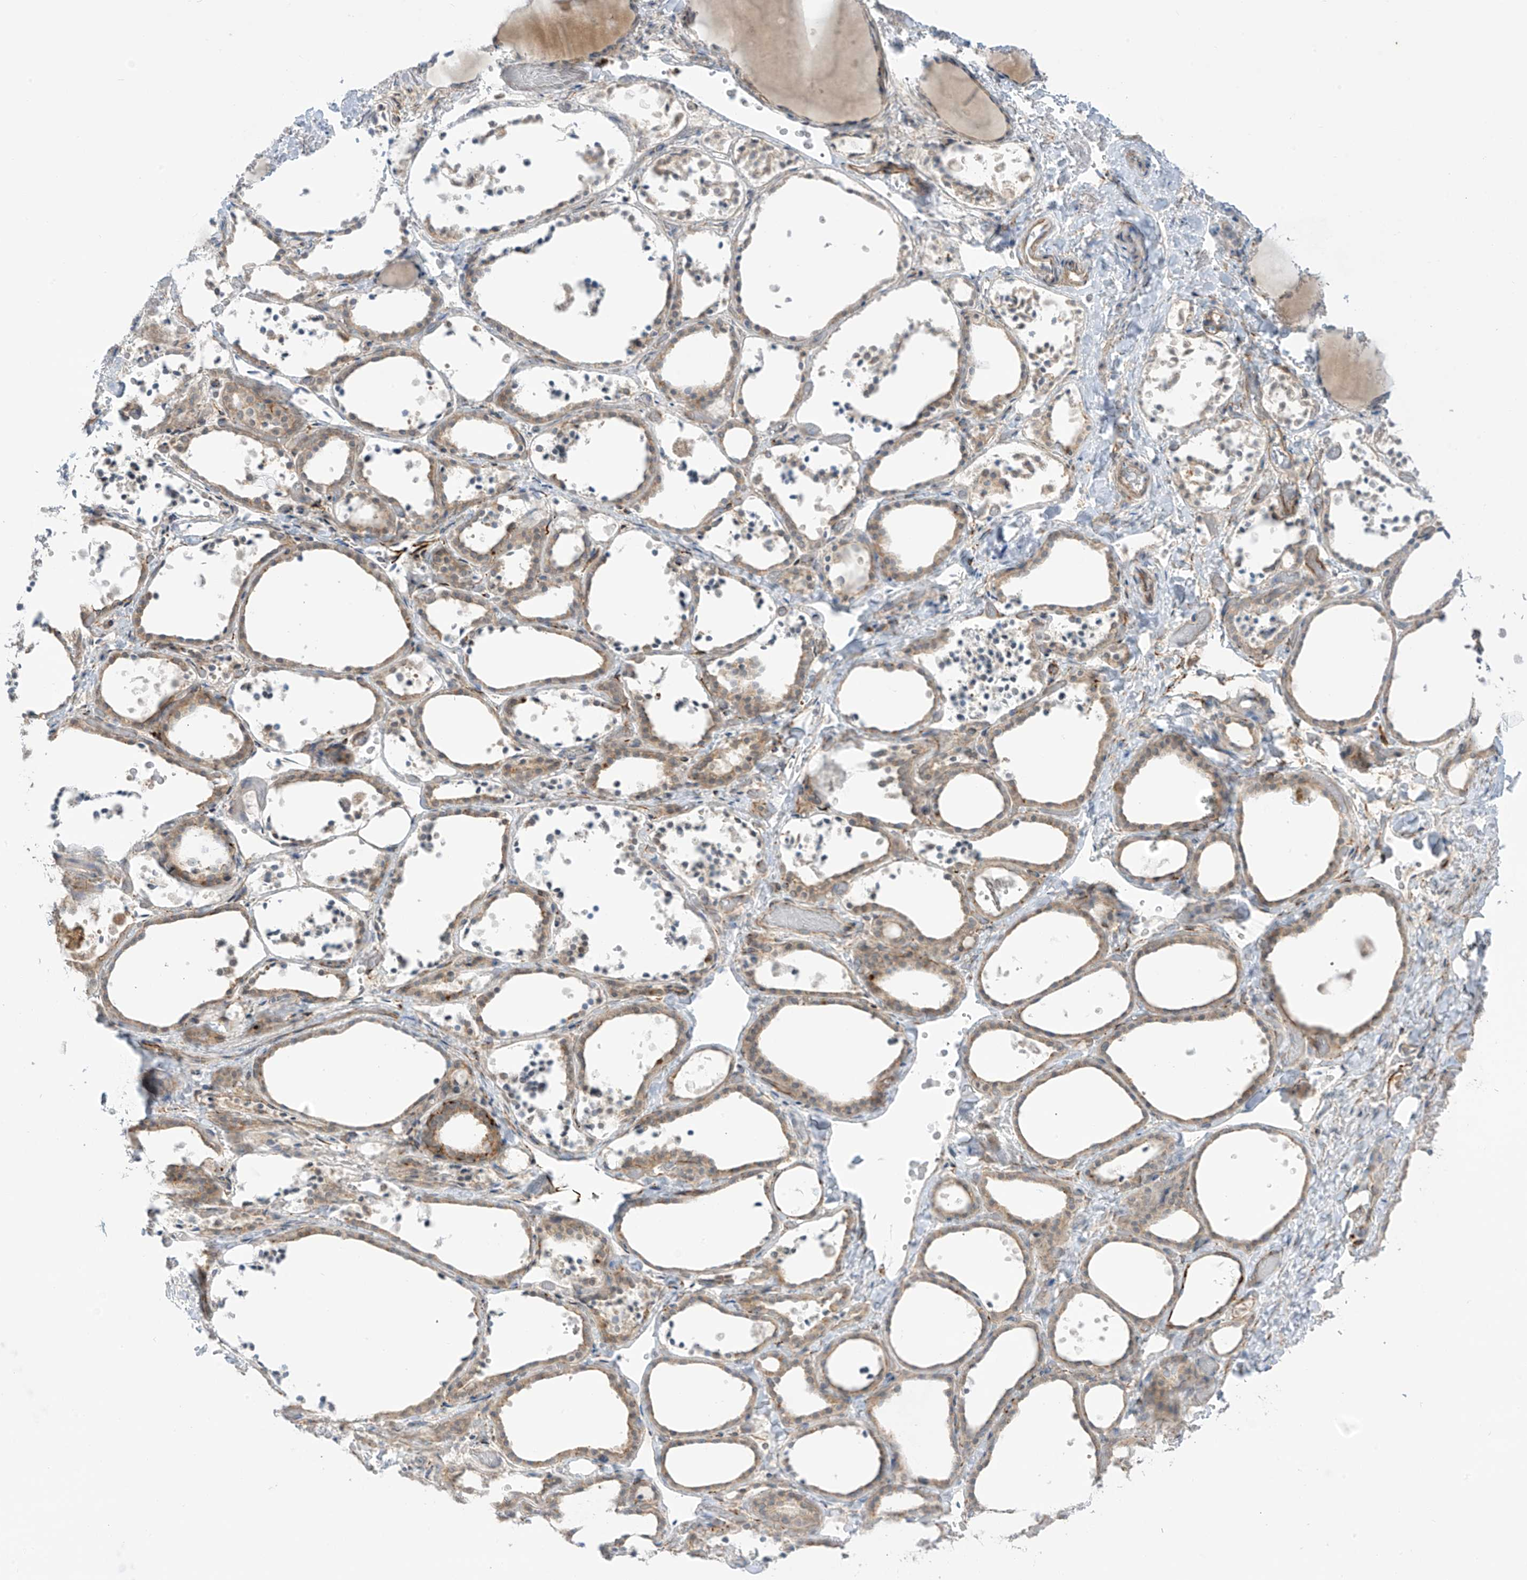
{"staining": {"intensity": "moderate", "quantity": ">75%", "location": "cytoplasmic/membranous"}, "tissue": "thyroid gland", "cell_type": "Glandular cells", "image_type": "normal", "snomed": [{"axis": "morphology", "description": "Normal tissue, NOS"}, {"axis": "topography", "description": "Thyroid gland"}], "caption": "This is a photomicrograph of immunohistochemistry staining of benign thyroid gland, which shows moderate positivity in the cytoplasmic/membranous of glandular cells.", "gene": "HS6ST2", "patient": {"sex": "female", "age": 44}}